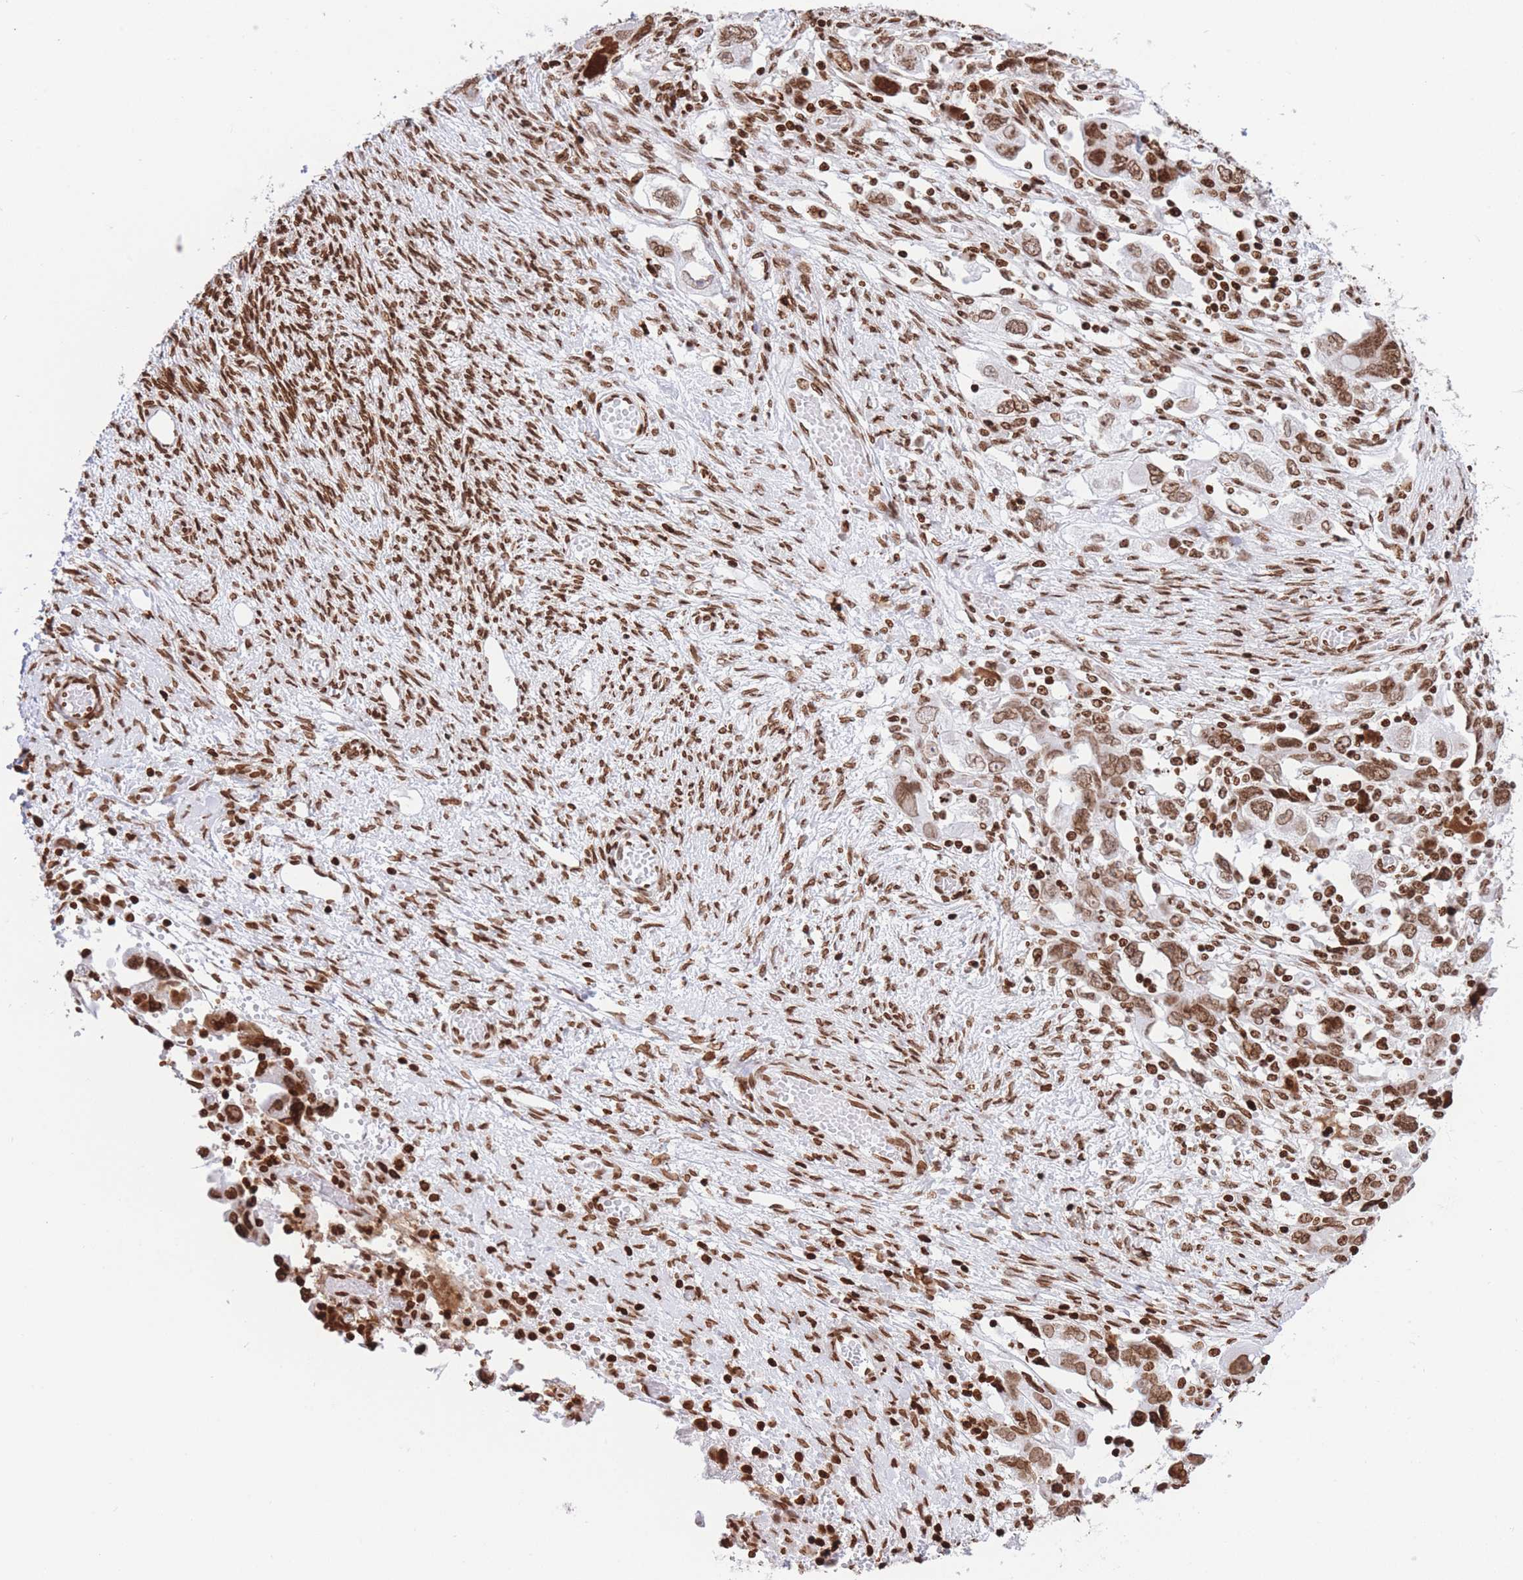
{"staining": {"intensity": "moderate", "quantity": ">75%", "location": "nuclear"}, "tissue": "ovarian cancer", "cell_type": "Tumor cells", "image_type": "cancer", "snomed": [{"axis": "morphology", "description": "Carcinoma, NOS"}, {"axis": "morphology", "description": "Cystadenocarcinoma, serous, NOS"}, {"axis": "topography", "description": "Ovary"}], "caption": "A histopathology image showing moderate nuclear expression in approximately >75% of tumor cells in ovarian cancer (serous cystadenocarcinoma), as visualized by brown immunohistochemical staining.", "gene": "H2BC11", "patient": {"sex": "female", "age": 69}}